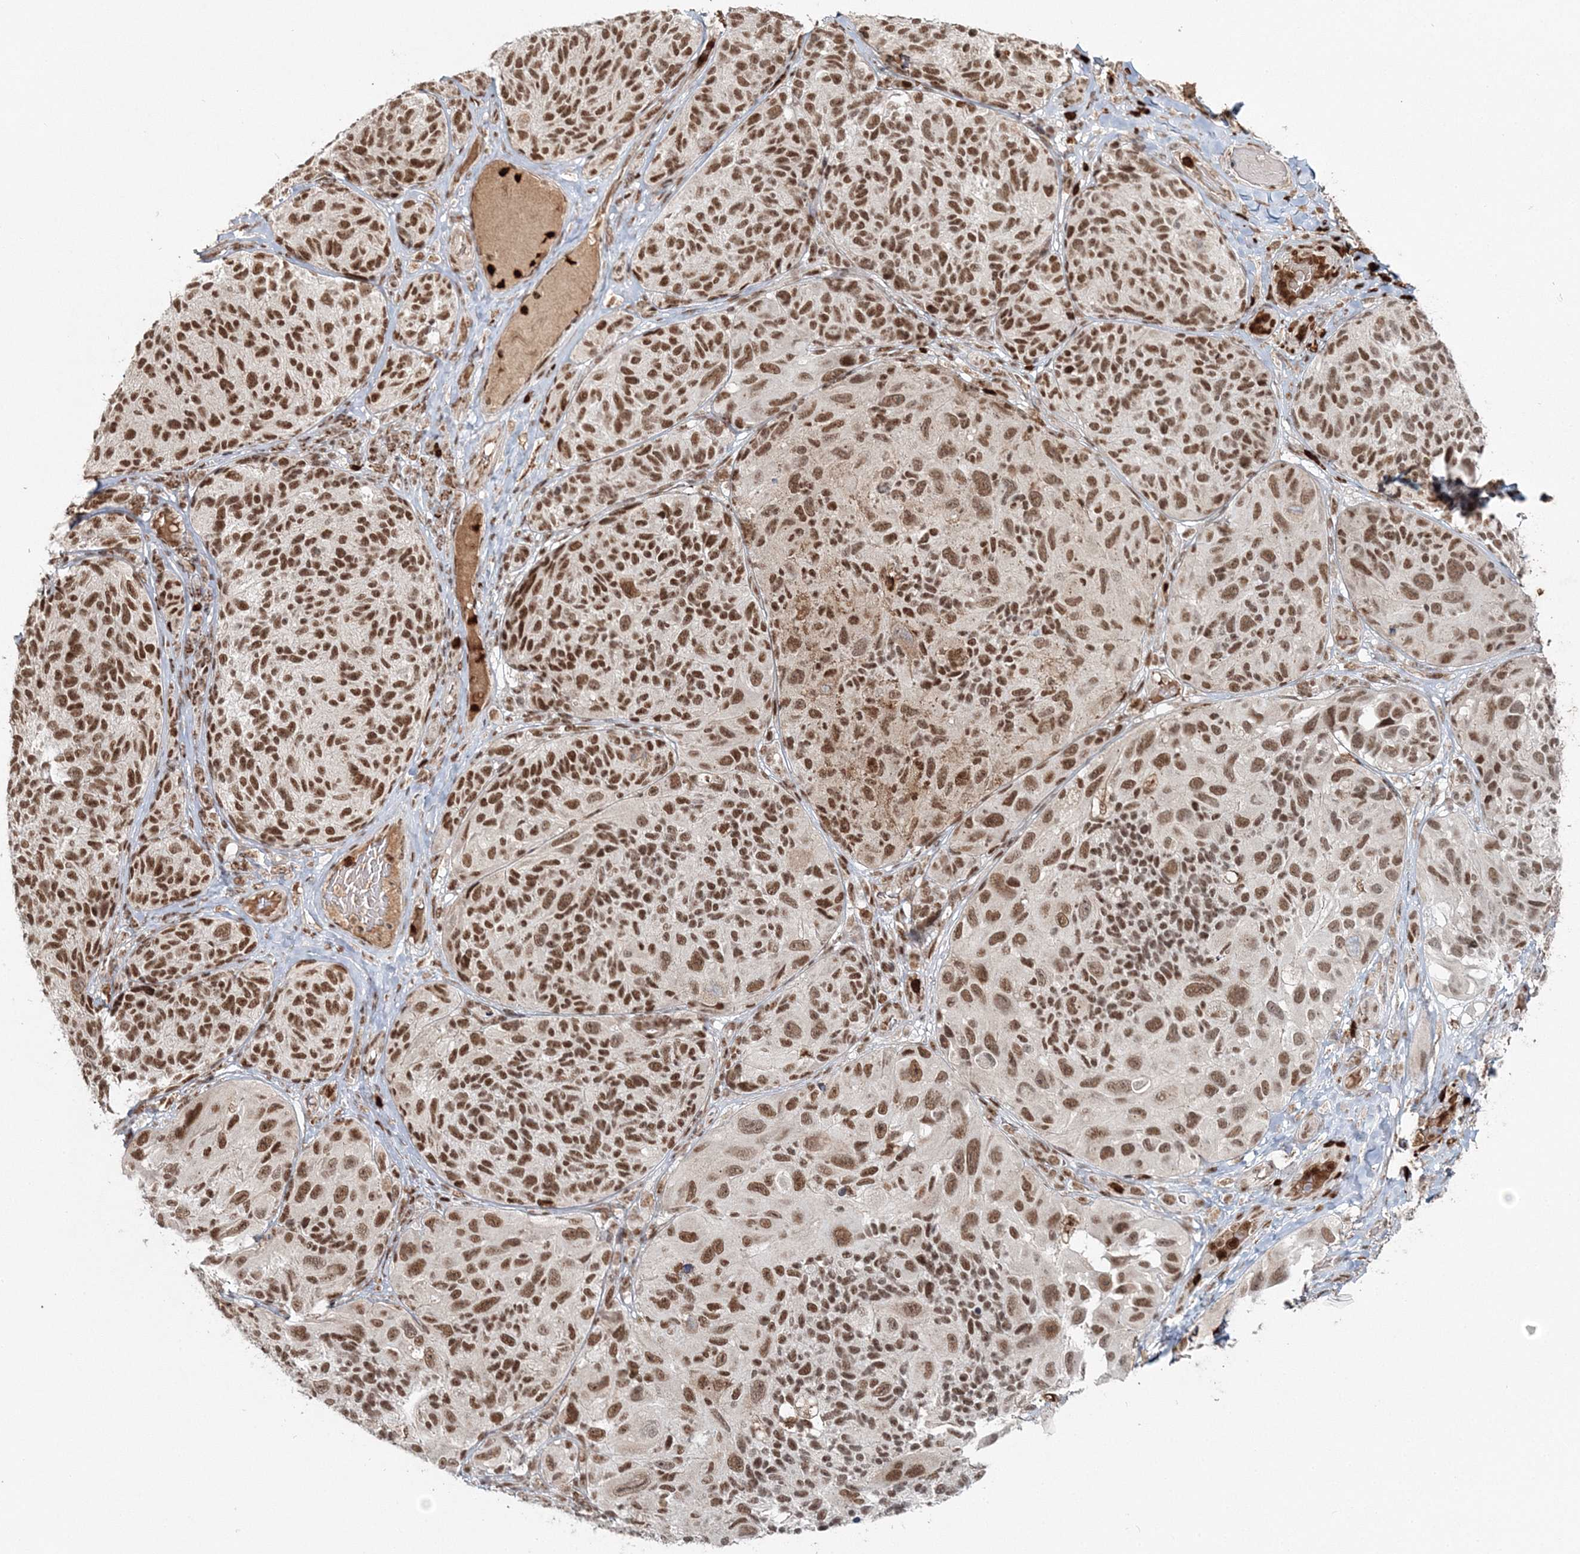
{"staining": {"intensity": "moderate", "quantity": ">75%", "location": "nuclear"}, "tissue": "melanoma", "cell_type": "Tumor cells", "image_type": "cancer", "snomed": [{"axis": "morphology", "description": "Malignant melanoma, NOS"}, {"axis": "topography", "description": "Skin"}], "caption": "A brown stain highlights moderate nuclear positivity of a protein in human melanoma tumor cells.", "gene": "QRICH1", "patient": {"sex": "female", "age": 73}}